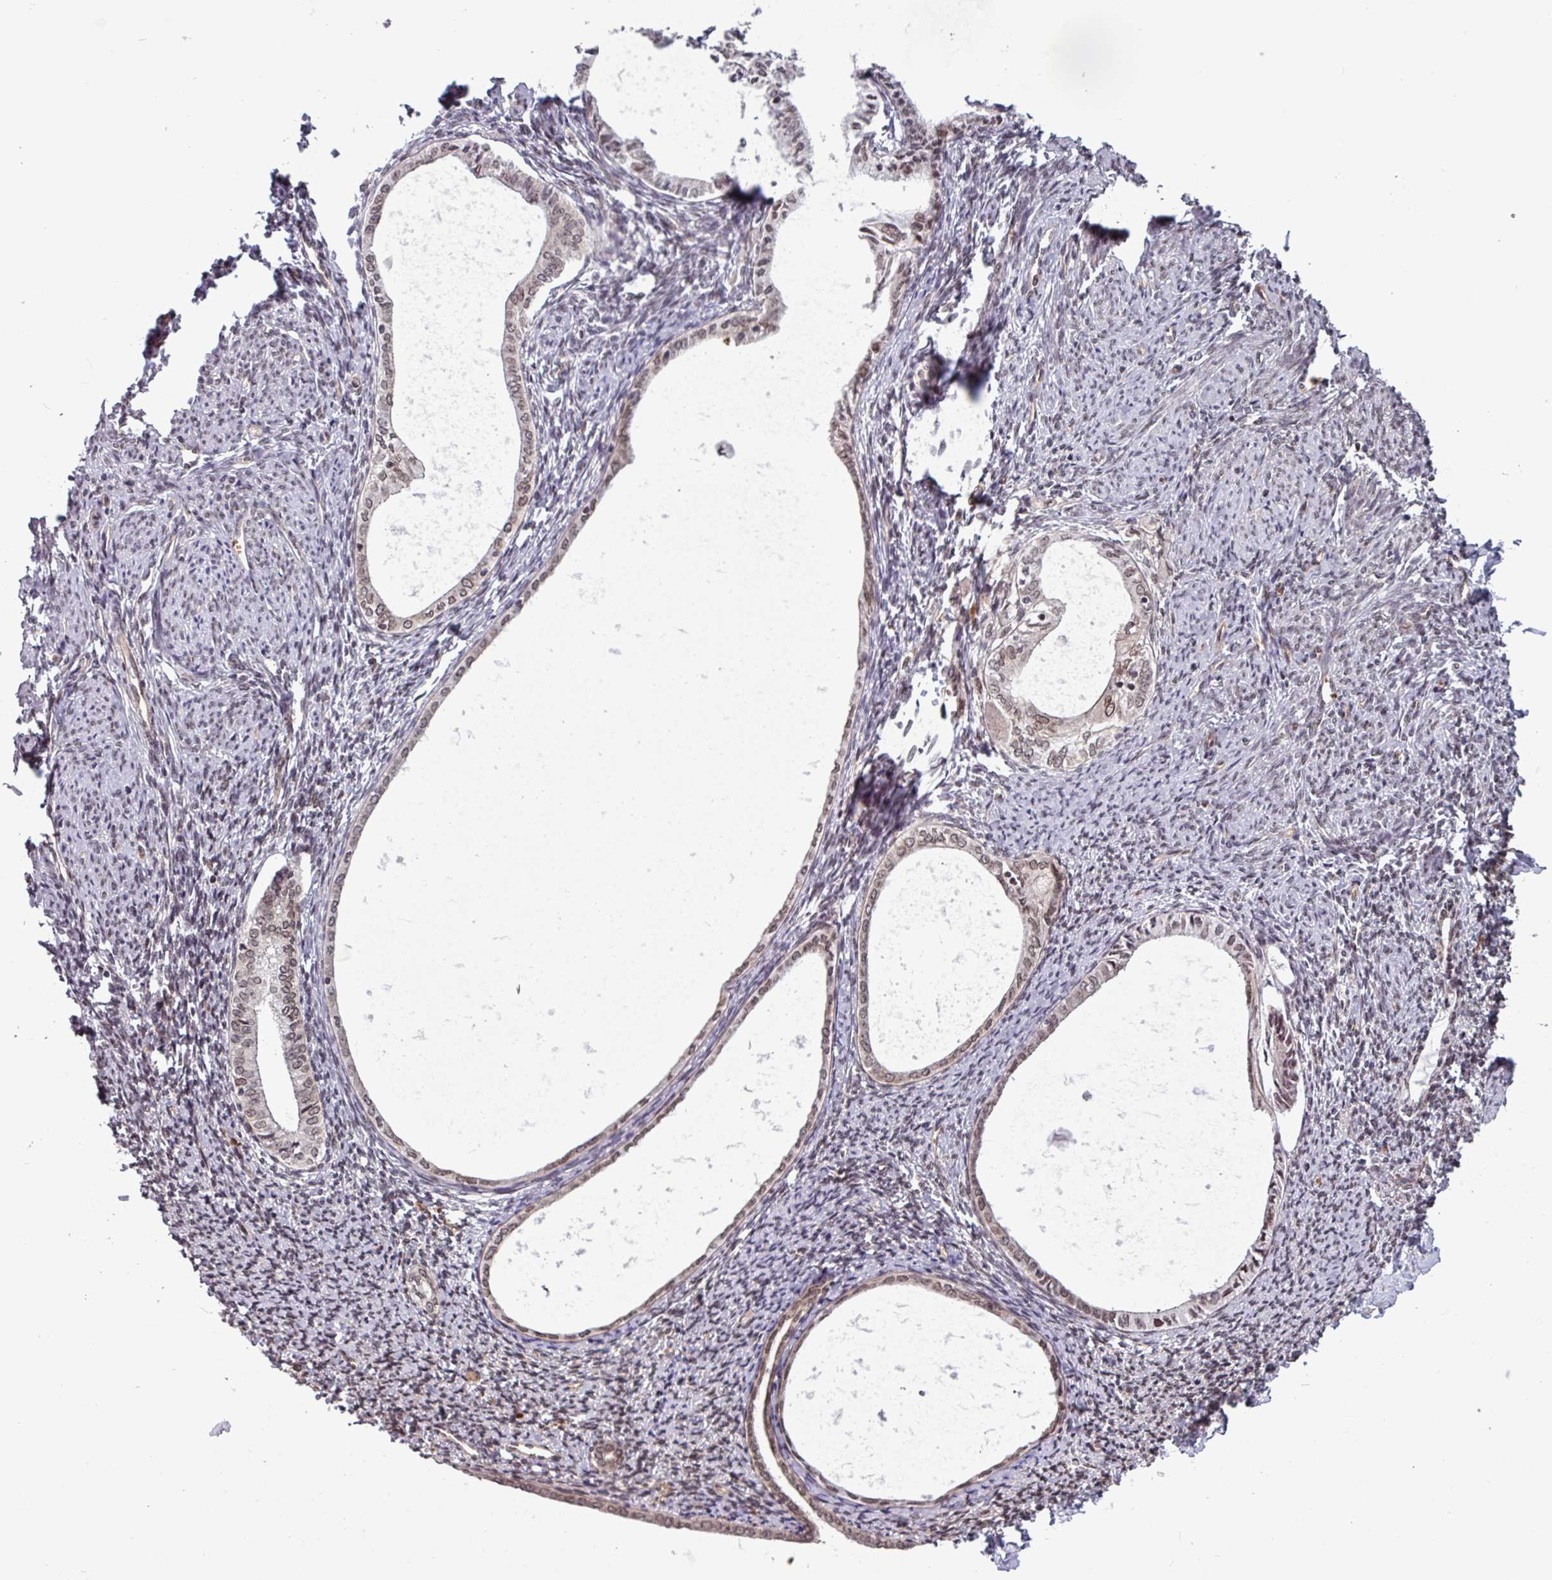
{"staining": {"intensity": "weak", "quantity": "25%-75%", "location": "cytoplasmic/membranous,nuclear"}, "tissue": "endometrium", "cell_type": "Cells in endometrial stroma", "image_type": "normal", "snomed": [{"axis": "morphology", "description": "Normal tissue, NOS"}, {"axis": "topography", "description": "Endometrium"}], "caption": "A low amount of weak cytoplasmic/membranous,nuclear expression is seen in about 25%-75% of cells in endometrial stroma in unremarkable endometrium.", "gene": "RBM4B", "patient": {"sex": "female", "age": 63}}